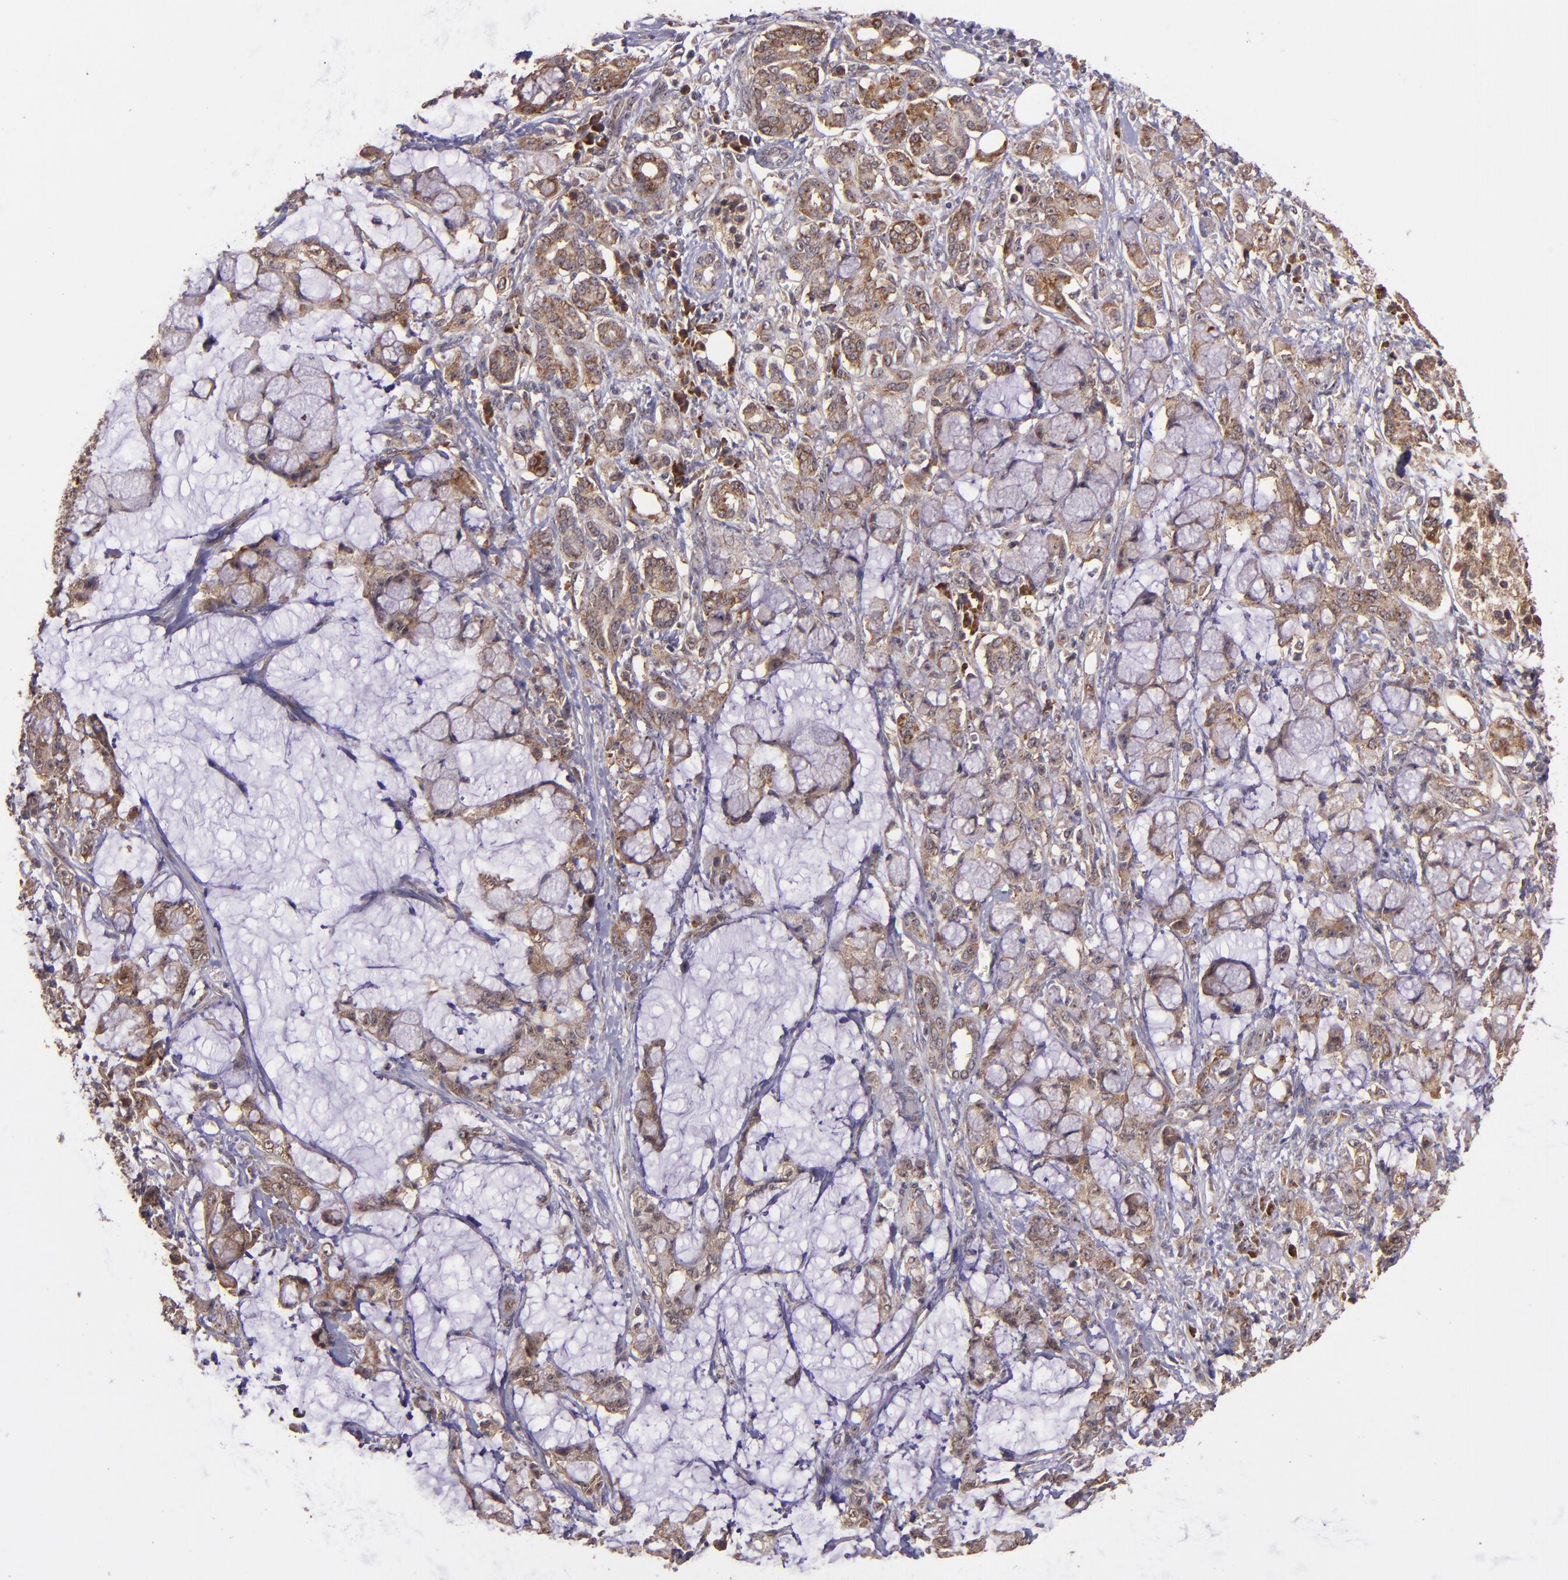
{"staining": {"intensity": "moderate", "quantity": ">75%", "location": "cytoplasmic/membranous"}, "tissue": "pancreatic cancer", "cell_type": "Tumor cells", "image_type": "cancer", "snomed": [{"axis": "morphology", "description": "Adenocarcinoma, NOS"}, {"axis": "topography", "description": "Pancreas"}], "caption": "This photomicrograph demonstrates pancreatic adenocarcinoma stained with immunohistochemistry (IHC) to label a protein in brown. The cytoplasmic/membranous of tumor cells show moderate positivity for the protein. Nuclei are counter-stained blue.", "gene": "USP51", "patient": {"sex": "female", "age": 73}}